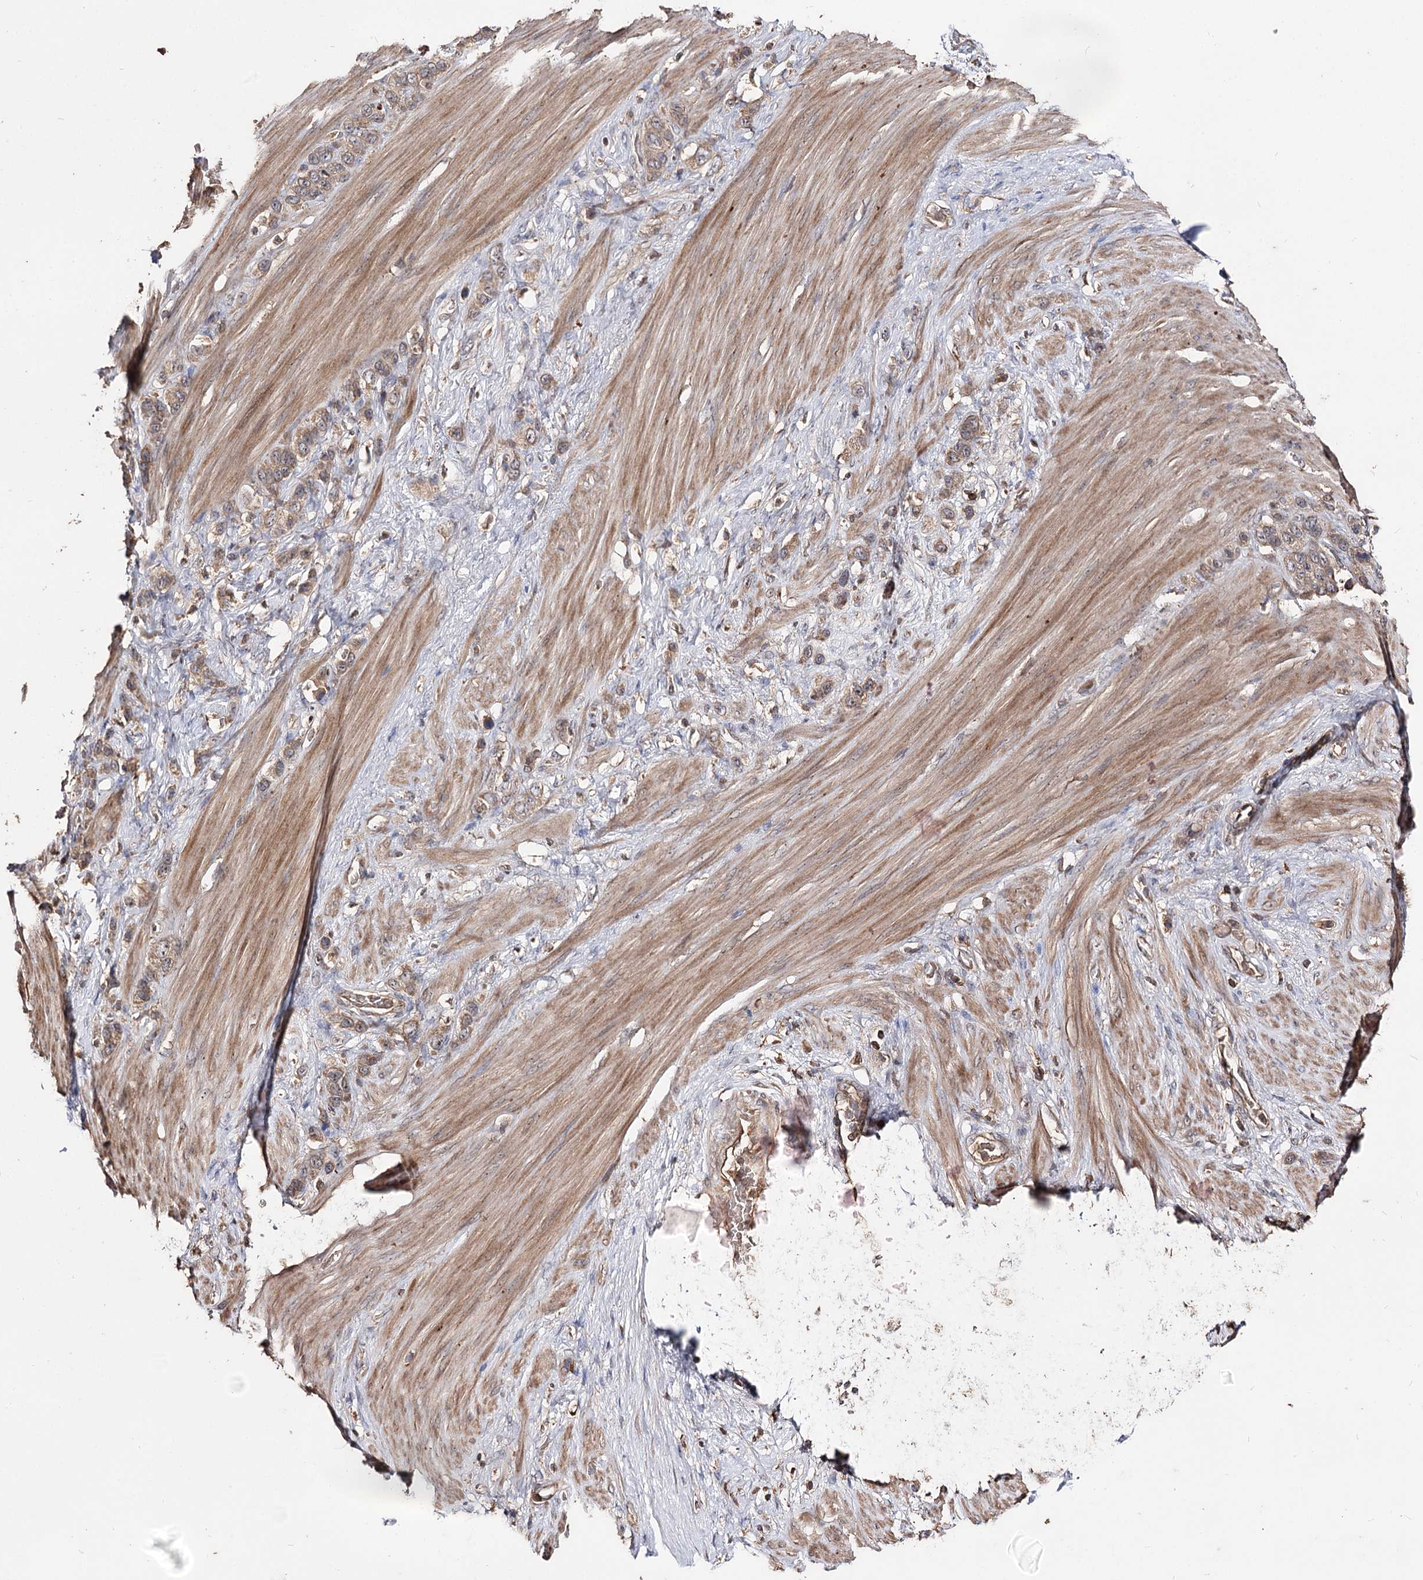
{"staining": {"intensity": "weak", "quantity": ">75%", "location": "cytoplasmic/membranous"}, "tissue": "stomach cancer", "cell_type": "Tumor cells", "image_type": "cancer", "snomed": [{"axis": "morphology", "description": "Adenocarcinoma, NOS"}, {"axis": "morphology", "description": "Adenocarcinoma, High grade"}, {"axis": "topography", "description": "Stomach, upper"}, {"axis": "topography", "description": "Stomach, lower"}], "caption": "Immunohistochemical staining of high-grade adenocarcinoma (stomach) demonstrates low levels of weak cytoplasmic/membranous protein expression in about >75% of tumor cells.", "gene": "FAM53B", "patient": {"sex": "female", "age": 65}}